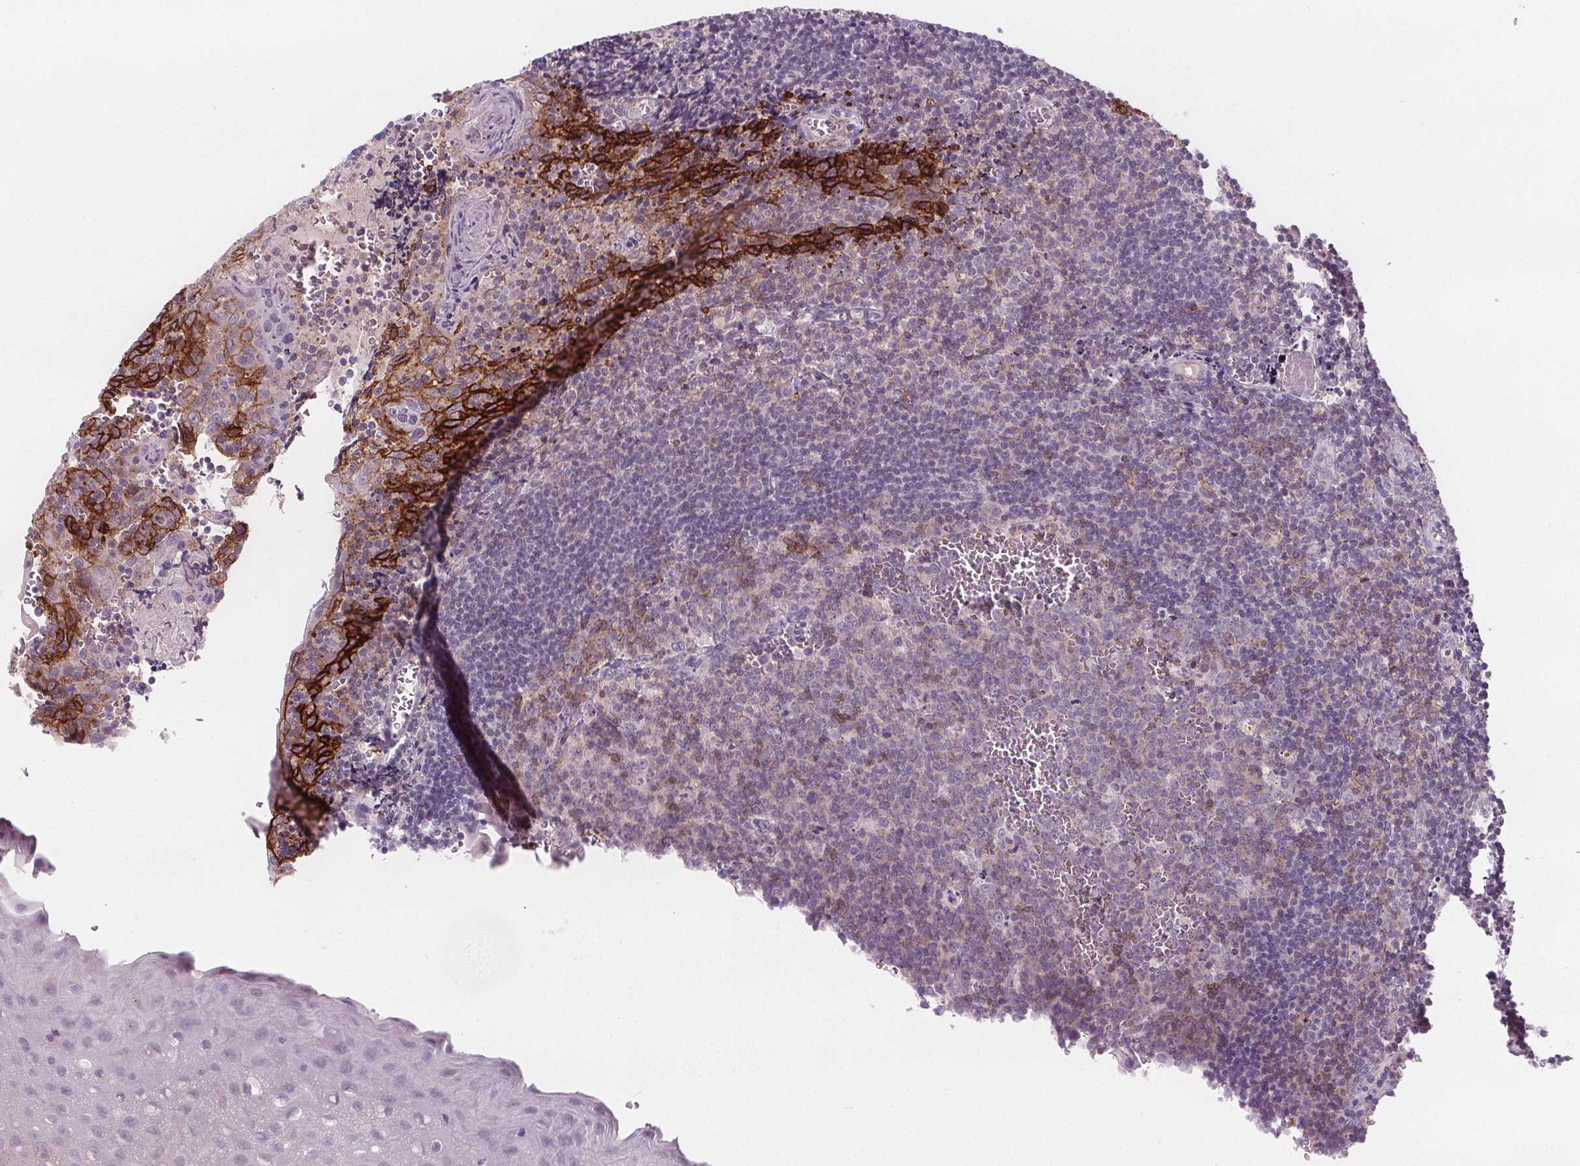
{"staining": {"intensity": "negative", "quantity": "none", "location": "none"}, "tissue": "tonsil", "cell_type": "Germinal center cells", "image_type": "normal", "snomed": [{"axis": "morphology", "description": "Normal tissue, NOS"}, {"axis": "morphology", "description": "Inflammation, NOS"}, {"axis": "topography", "description": "Tonsil"}], "caption": "Immunohistochemistry image of benign human tonsil stained for a protein (brown), which demonstrates no staining in germinal center cells.", "gene": "ATP1A1", "patient": {"sex": "female", "age": 31}}